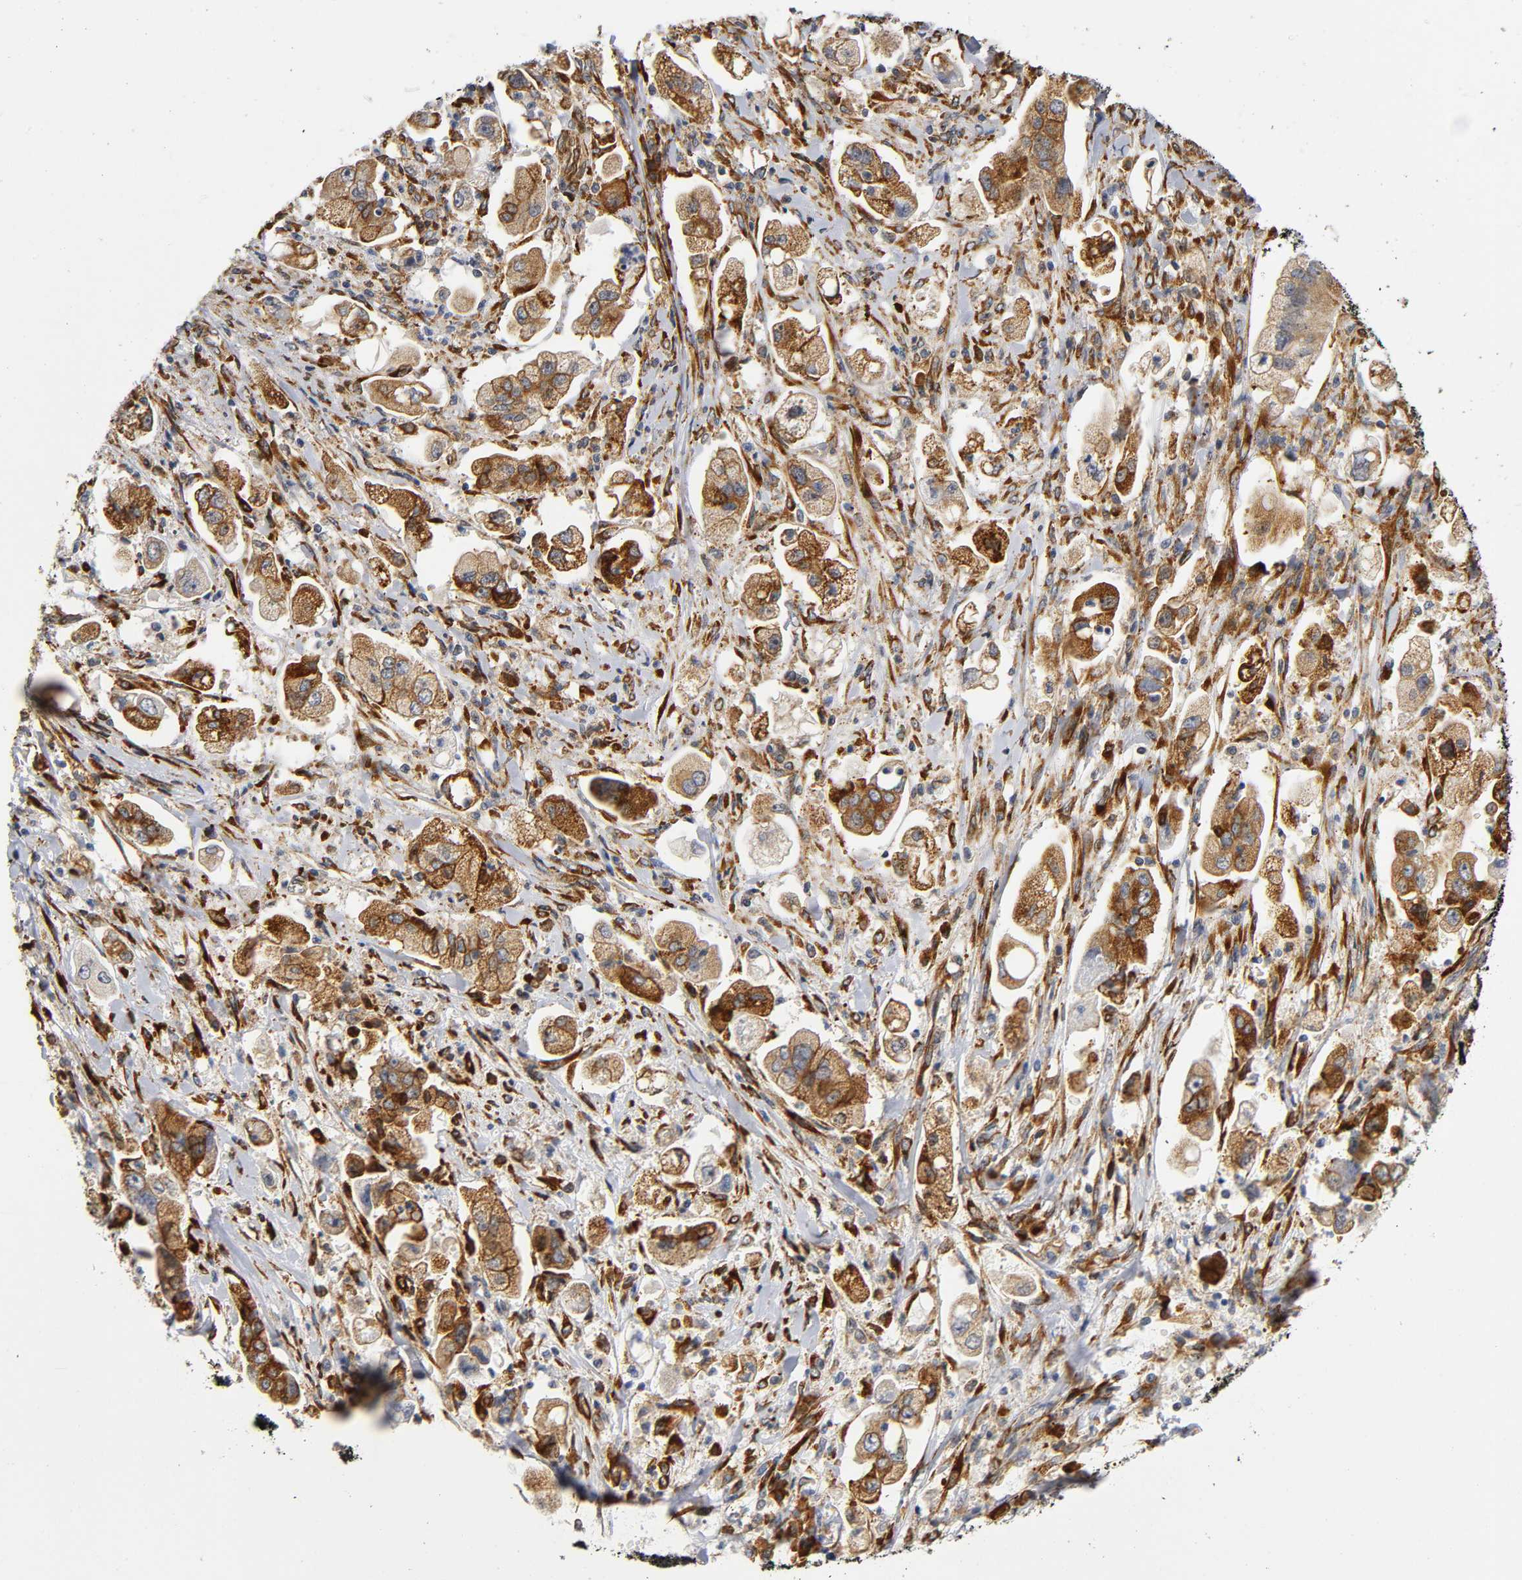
{"staining": {"intensity": "strong", "quantity": ">75%", "location": "cytoplasmic/membranous"}, "tissue": "stomach cancer", "cell_type": "Tumor cells", "image_type": "cancer", "snomed": [{"axis": "morphology", "description": "Adenocarcinoma, NOS"}, {"axis": "topography", "description": "Stomach"}], "caption": "Protein expression analysis of stomach cancer (adenocarcinoma) exhibits strong cytoplasmic/membranous positivity in approximately >75% of tumor cells. (DAB (3,3'-diaminobenzidine) = brown stain, brightfield microscopy at high magnification).", "gene": "SOS2", "patient": {"sex": "male", "age": 62}}